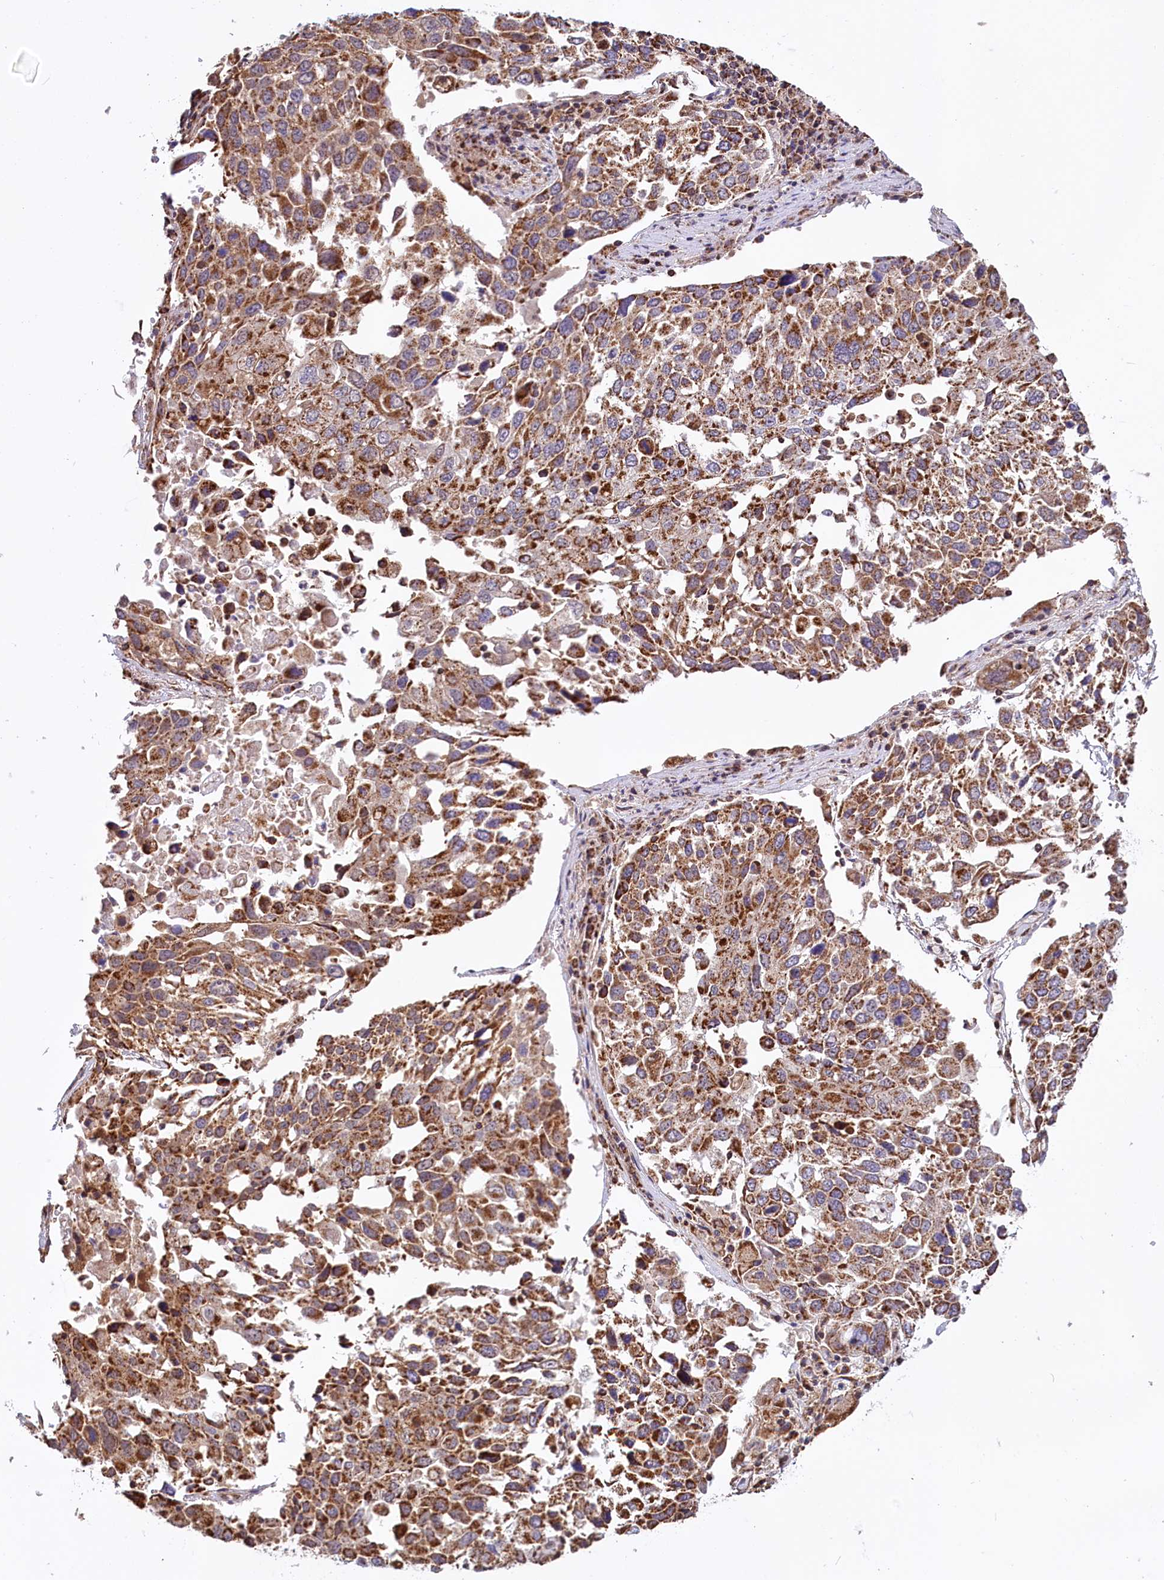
{"staining": {"intensity": "moderate", "quantity": ">75%", "location": "cytoplasmic/membranous"}, "tissue": "lung cancer", "cell_type": "Tumor cells", "image_type": "cancer", "snomed": [{"axis": "morphology", "description": "Squamous cell carcinoma, NOS"}, {"axis": "topography", "description": "Lung"}], "caption": "Protein expression analysis of lung cancer (squamous cell carcinoma) displays moderate cytoplasmic/membranous expression in about >75% of tumor cells.", "gene": "NUDT15", "patient": {"sex": "male", "age": 65}}